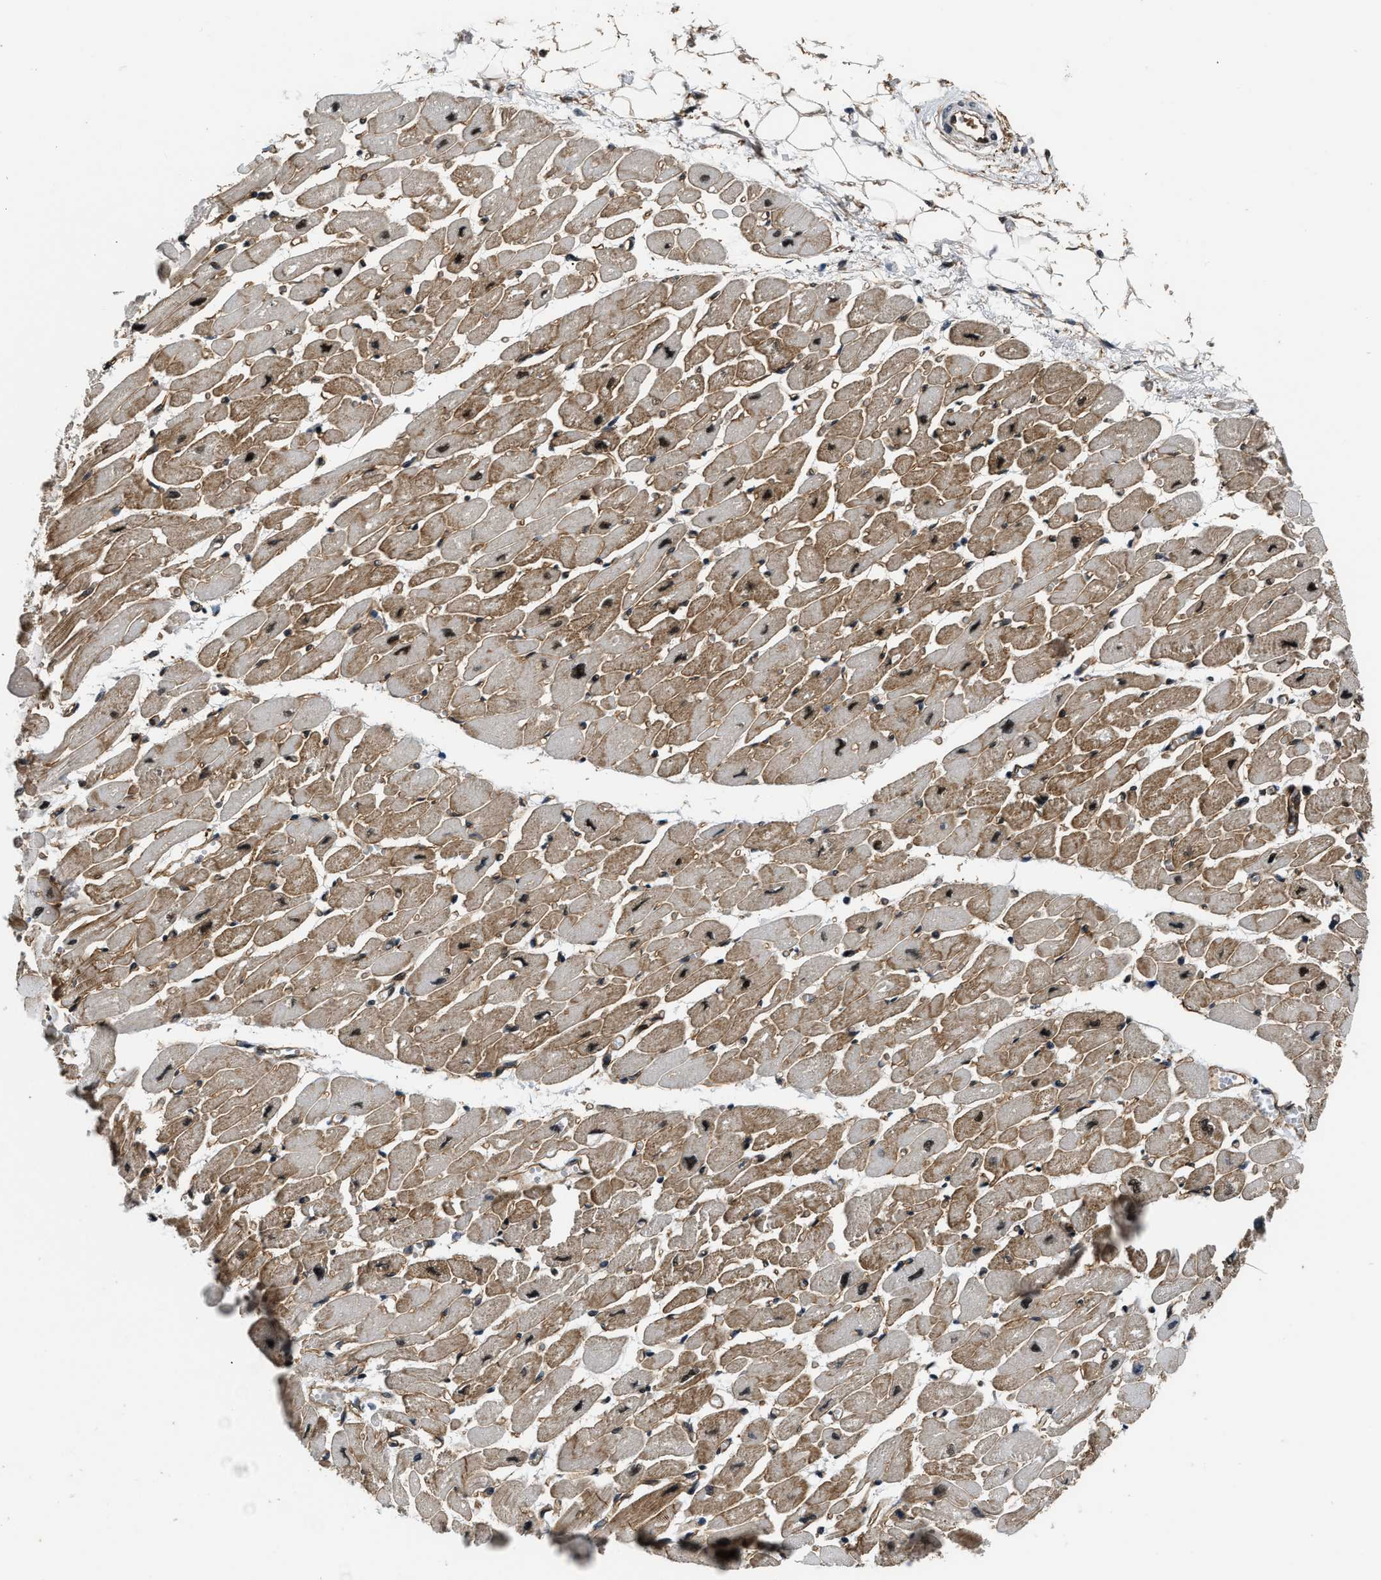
{"staining": {"intensity": "weak", "quantity": "25%-75%", "location": "cytoplasmic/membranous,nuclear"}, "tissue": "heart muscle", "cell_type": "Cardiomyocytes", "image_type": "normal", "snomed": [{"axis": "morphology", "description": "Normal tissue, NOS"}, {"axis": "topography", "description": "Heart"}], "caption": "This is an image of immunohistochemistry (IHC) staining of unremarkable heart muscle, which shows weak expression in the cytoplasmic/membranous,nuclear of cardiomyocytes.", "gene": "COPS2", "patient": {"sex": "female", "age": 54}}